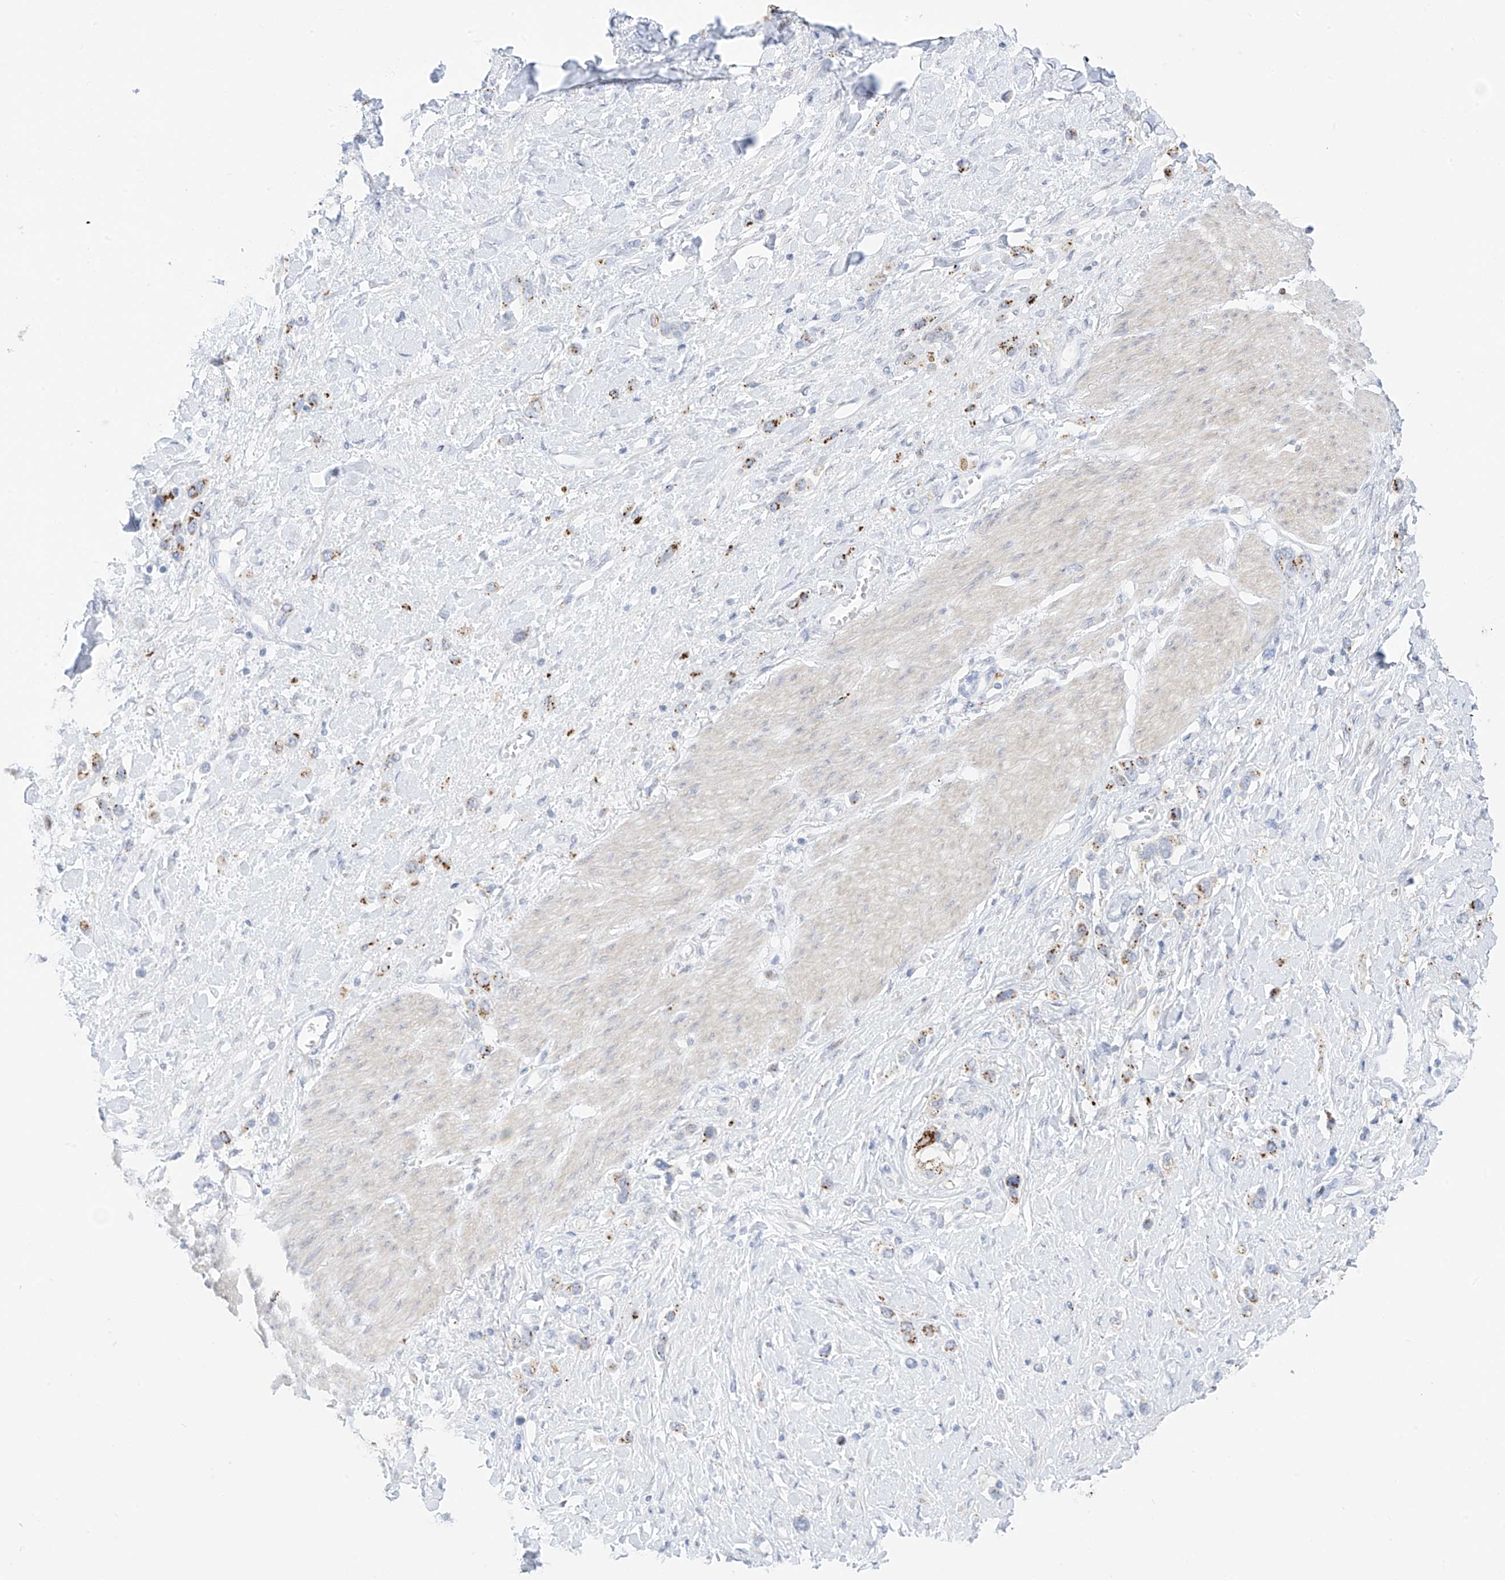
{"staining": {"intensity": "moderate", "quantity": "25%-75%", "location": "cytoplasmic/membranous"}, "tissue": "stomach cancer", "cell_type": "Tumor cells", "image_type": "cancer", "snomed": [{"axis": "morphology", "description": "Normal tissue, NOS"}, {"axis": "morphology", "description": "Adenocarcinoma, NOS"}, {"axis": "topography", "description": "Stomach, upper"}, {"axis": "topography", "description": "Stomach"}], "caption": "The photomicrograph demonstrates immunohistochemical staining of adenocarcinoma (stomach). There is moderate cytoplasmic/membranous expression is appreciated in approximately 25%-75% of tumor cells.", "gene": "PSPH", "patient": {"sex": "female", "age": 65}}